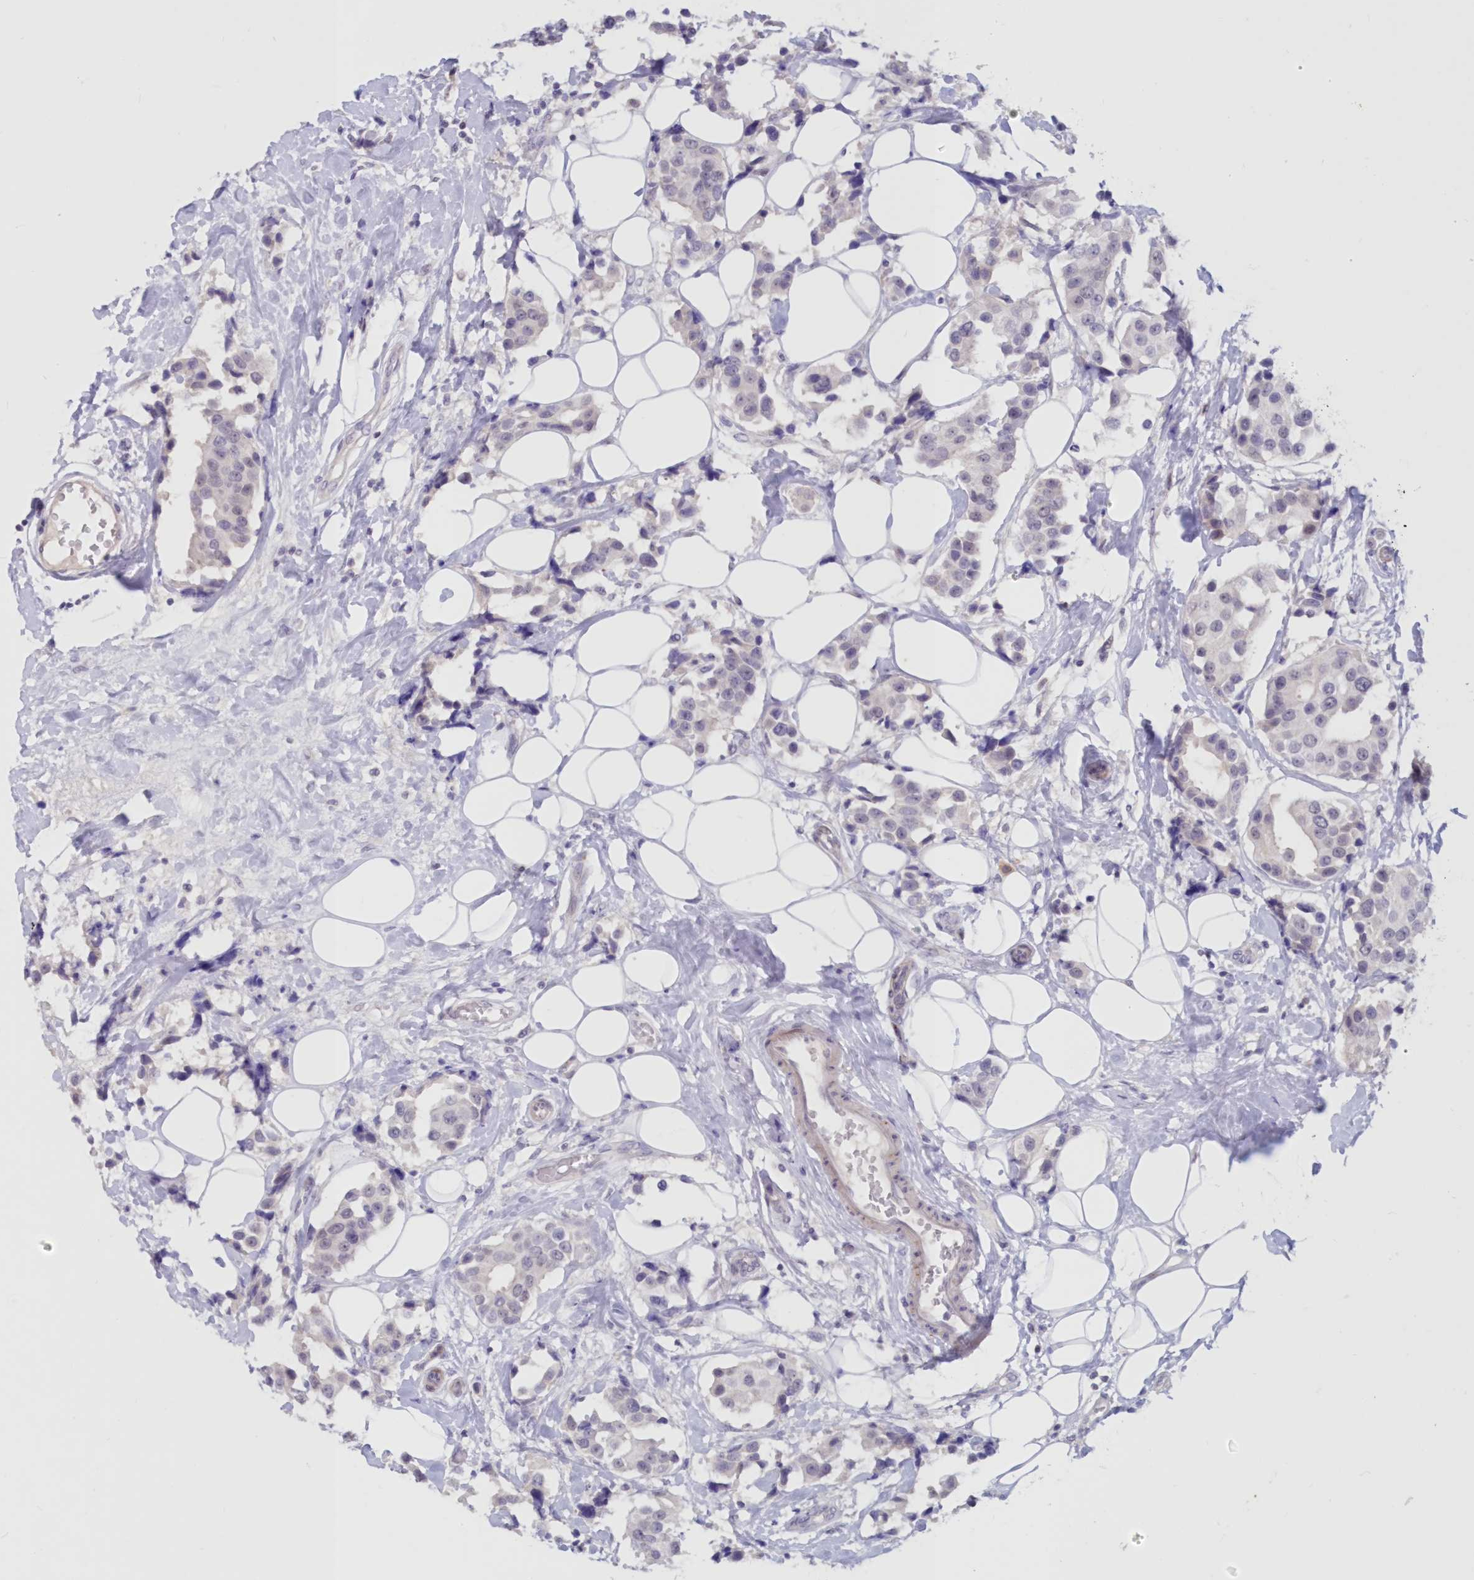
{"staining": {"intensity": "negative", "quantity": "none", "location": "none"}, "tissue": "breast cancer", "cell_type": "Tumor cells", "image_type": "cancer", "snomed": [{"axis": "morphology", "description": "Normal tissue, NOS"}, {"axis": "morphology", "description": "Duct carcinoma"}, {"axis": "topography", "description": "Breast"}], "caption": "This photomicrograph is of breast cancer stained with immunohistochemistry (IHC) to label a protein in brown with the nuclei are counter-stained blue. There is no expression in tumor cells.", "gene": "SNED1", "patient": {"sex": "female", "age": 39}}